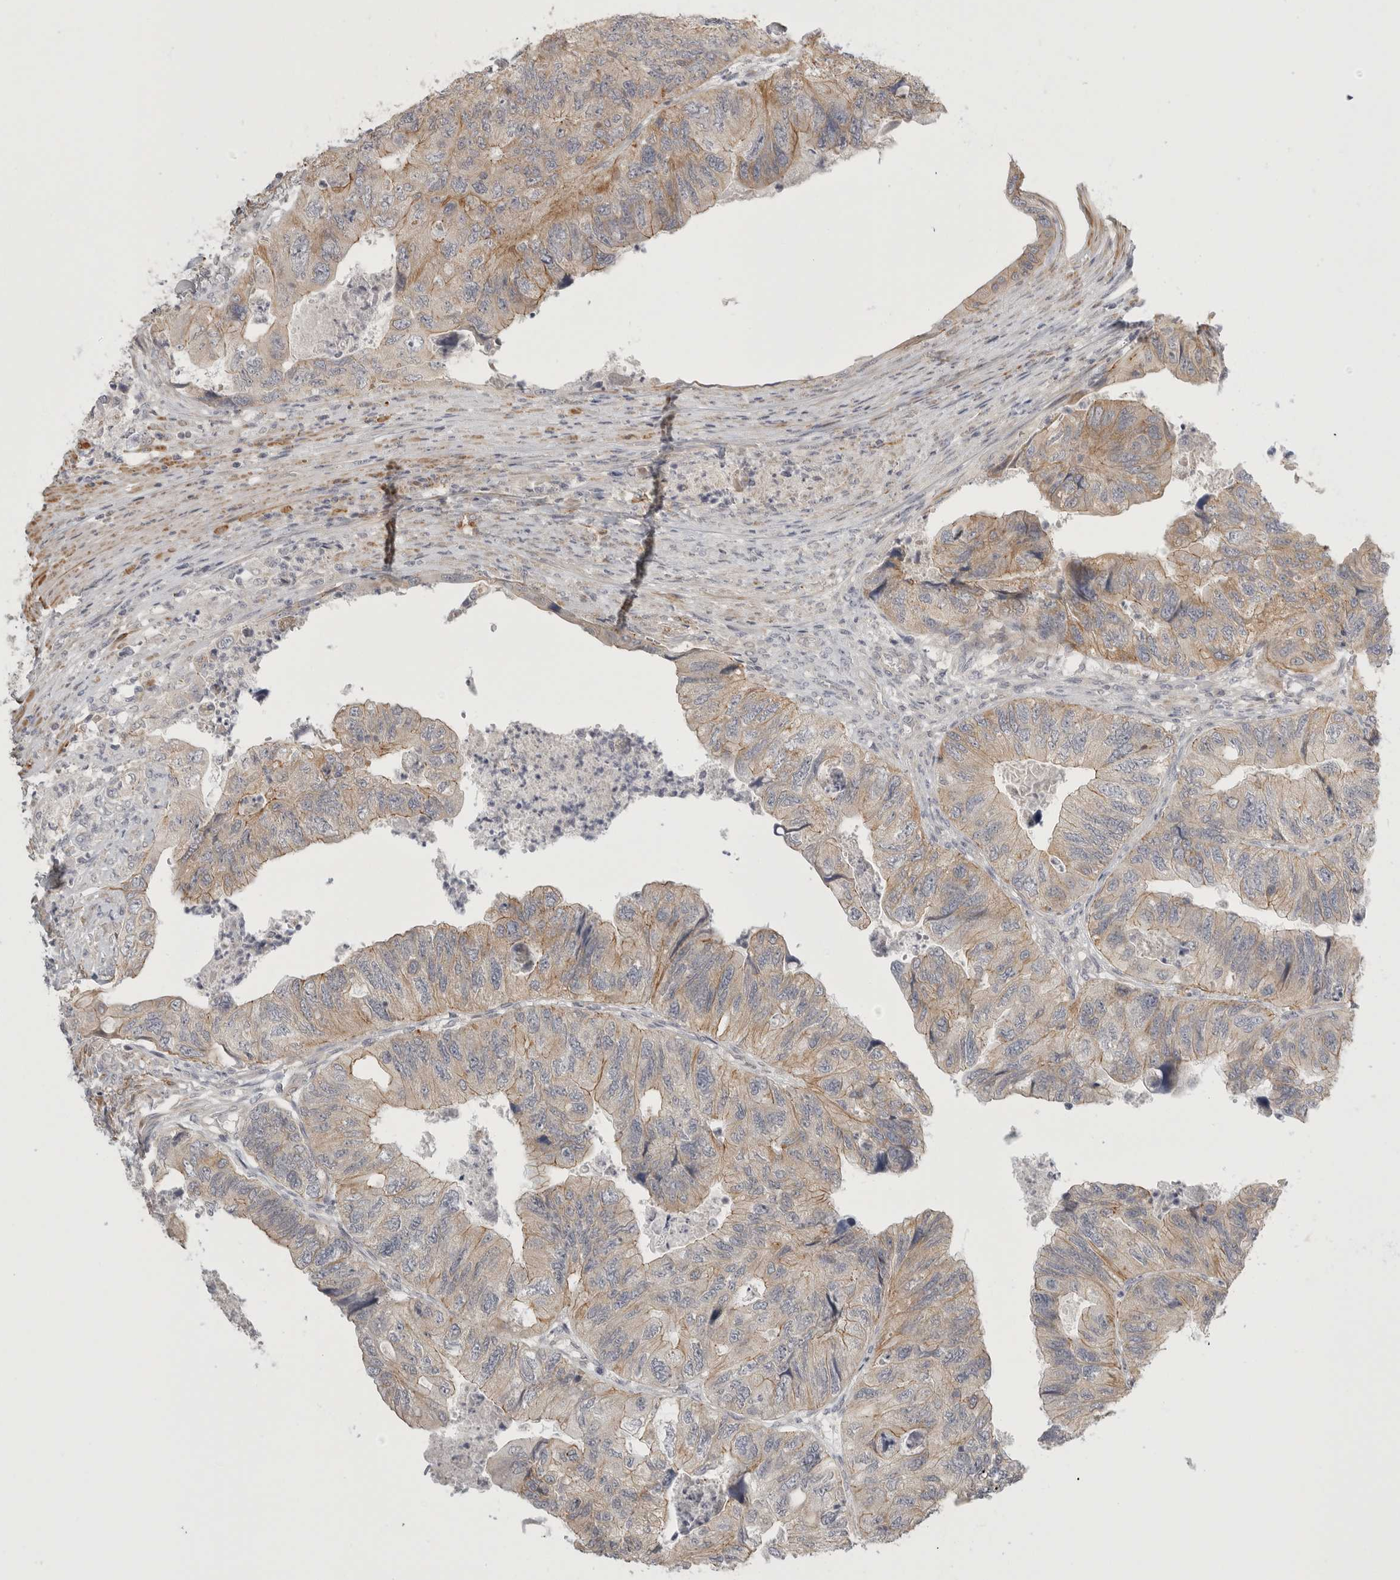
{"staining": {"intensity": "weak", "quantity": "25%-75%", "location": "cytoplasmic/membranous"}, "tissue": "colorectal cancer", "cell_type": "Tumor cells", "image_type": "cancer", "snomed": [{"axis": "morphology", "description": "Adenocarcinoma, NOS"}, {"axis": "topography", "description": "Rectum"}], "caption": "A low amount of weak cytoplasmic/membranous staining is appreciated in about 25%-75% of tumor cells in colorectal cancer tissue. (Brightfield microscopy of DAB IHC at high magnification).", "gene": "STAB2", "patient": {"sex": "male", "age": 63}}